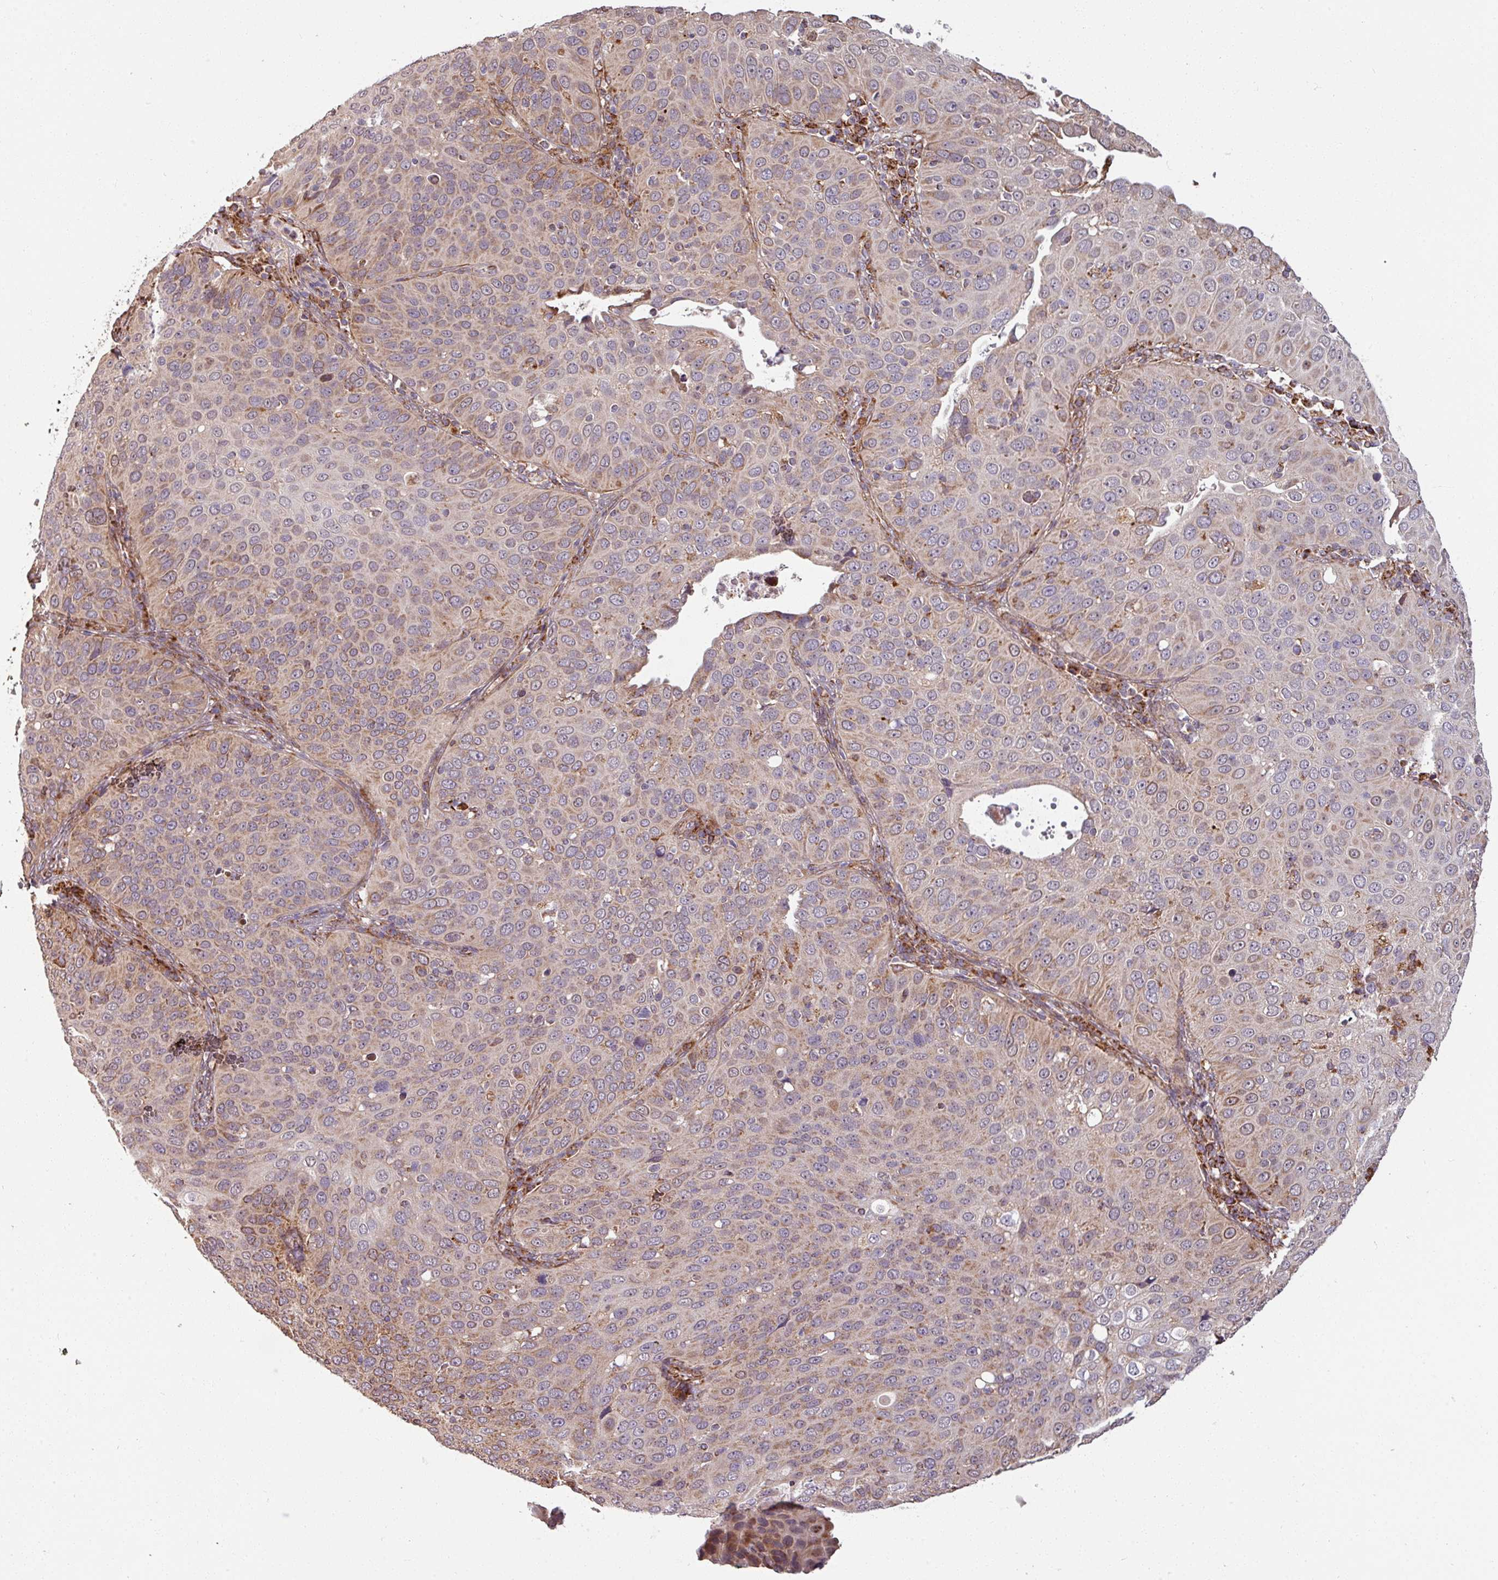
{"staining": {"intensity": "weak", "quantity": "25%-75%", "location": "cytoplasmic/membranous"}, "tissue": "cervical cancer", "cell_type": "Tumor cells", "image_type": "cancer", "snomed": [{"axis": "morphology", "description": "Squamous cell carcinoma, NOS"}, {"axis": "topography", "description": "Cervix"}], "caption": "The photomicrograph shows a brown stain indicating the presence of a protein in the cytoplasmic/membranous of tumor cells in cervical squamous cell carcinoma.", "gene": "MAGT1", "patient": {"sex": "female", "age": 36}}